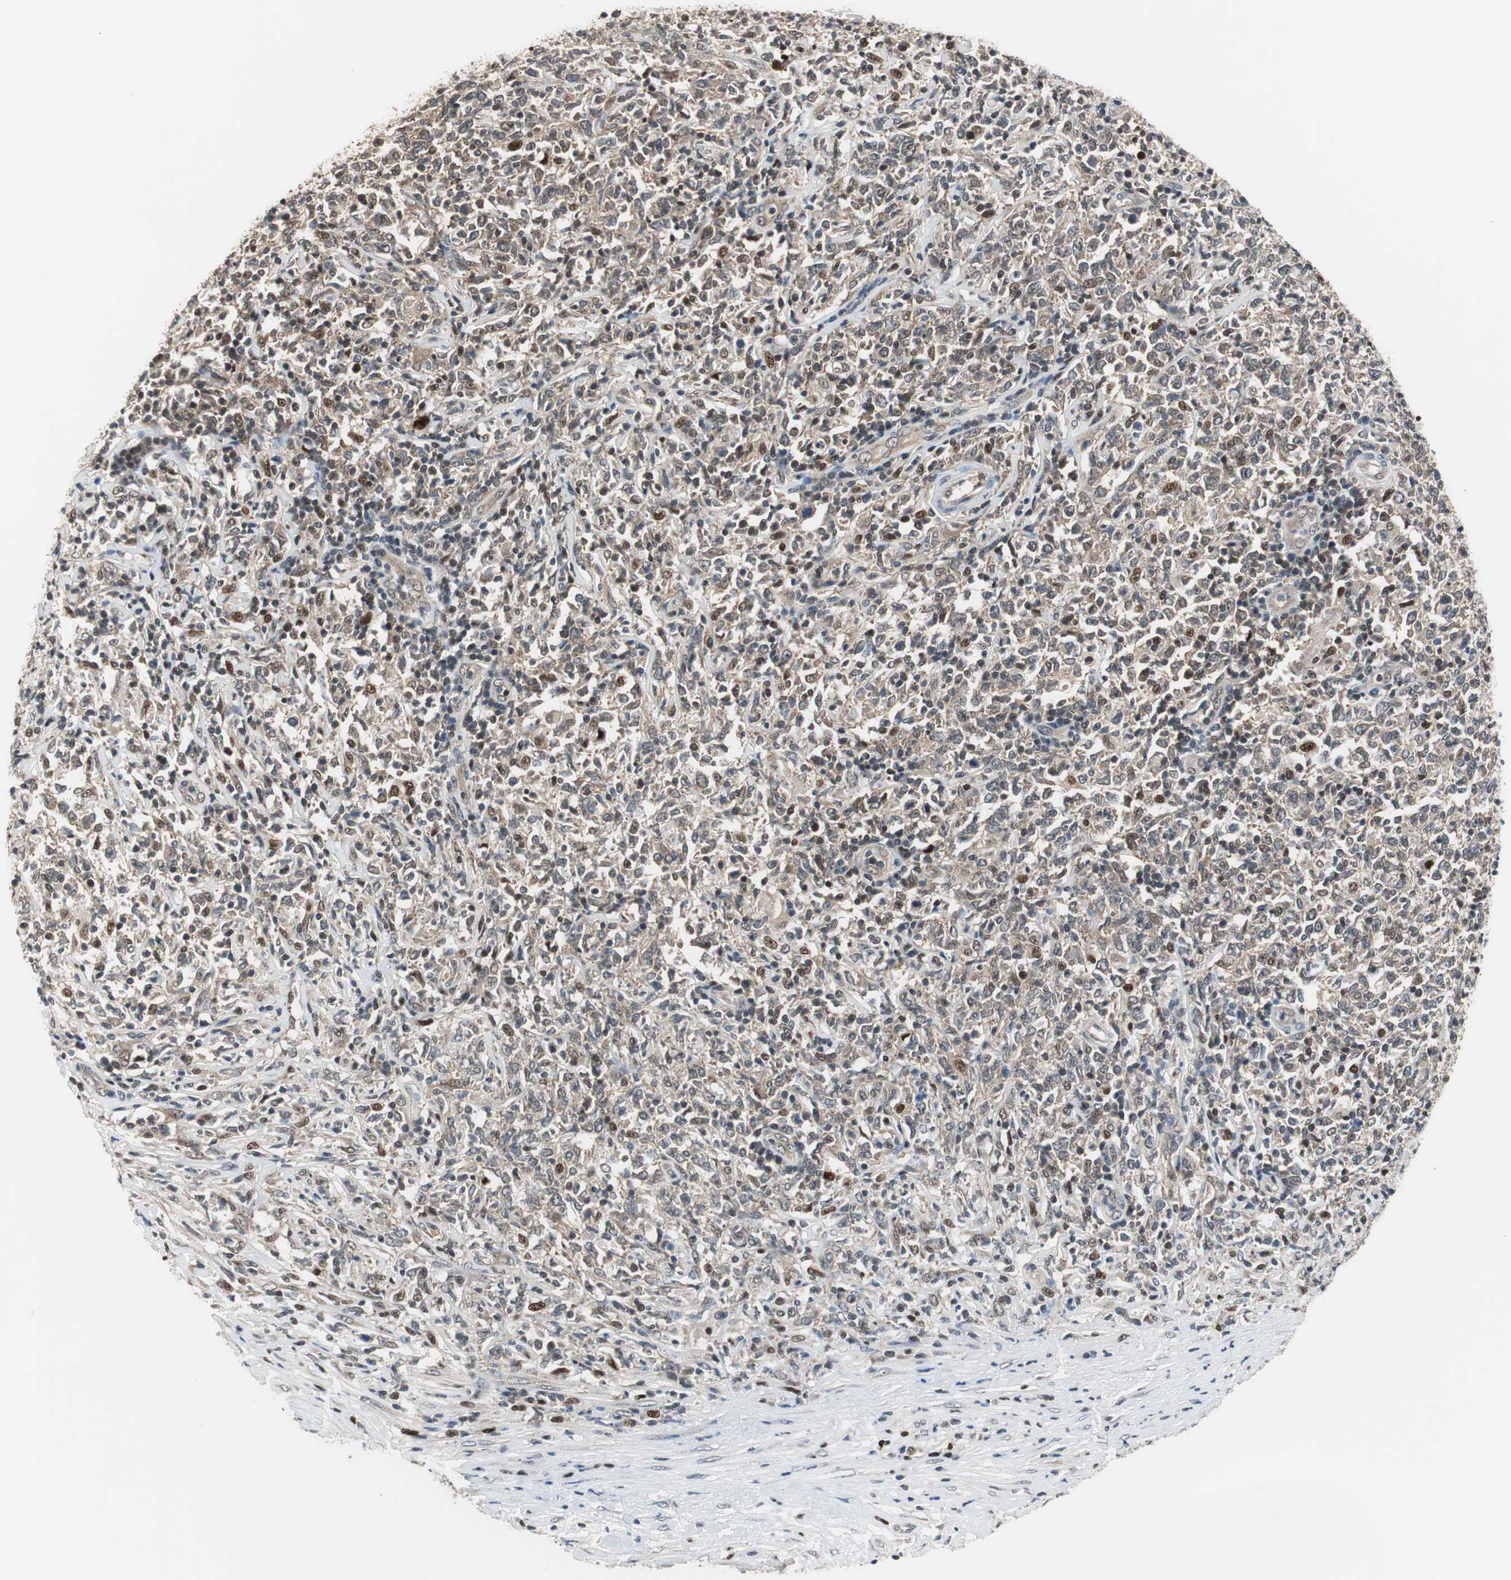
{"staining": {"intensity": "moderate", "quantity": "25%-75%", "location": "cytoplasmic/membranous,nuclear"}, "tissue": "lymphoma", "cell_type": "Tumor cells", "image_type": "cancer", "snomed": [{"axis": "morphology", "description": "Malignant lymphoma, non-Hodgkin's type, High grade"}, {"axis": "topography", "description": "Lymph node"}], "caption": "Human malignant lymphoma, non-Hodgkin's type (high-grade) stained with a protein marker demonstrates moderate staining in tumor cells.", "gene": "MAFB", "patient": {"sex": "female", "age": 84}}